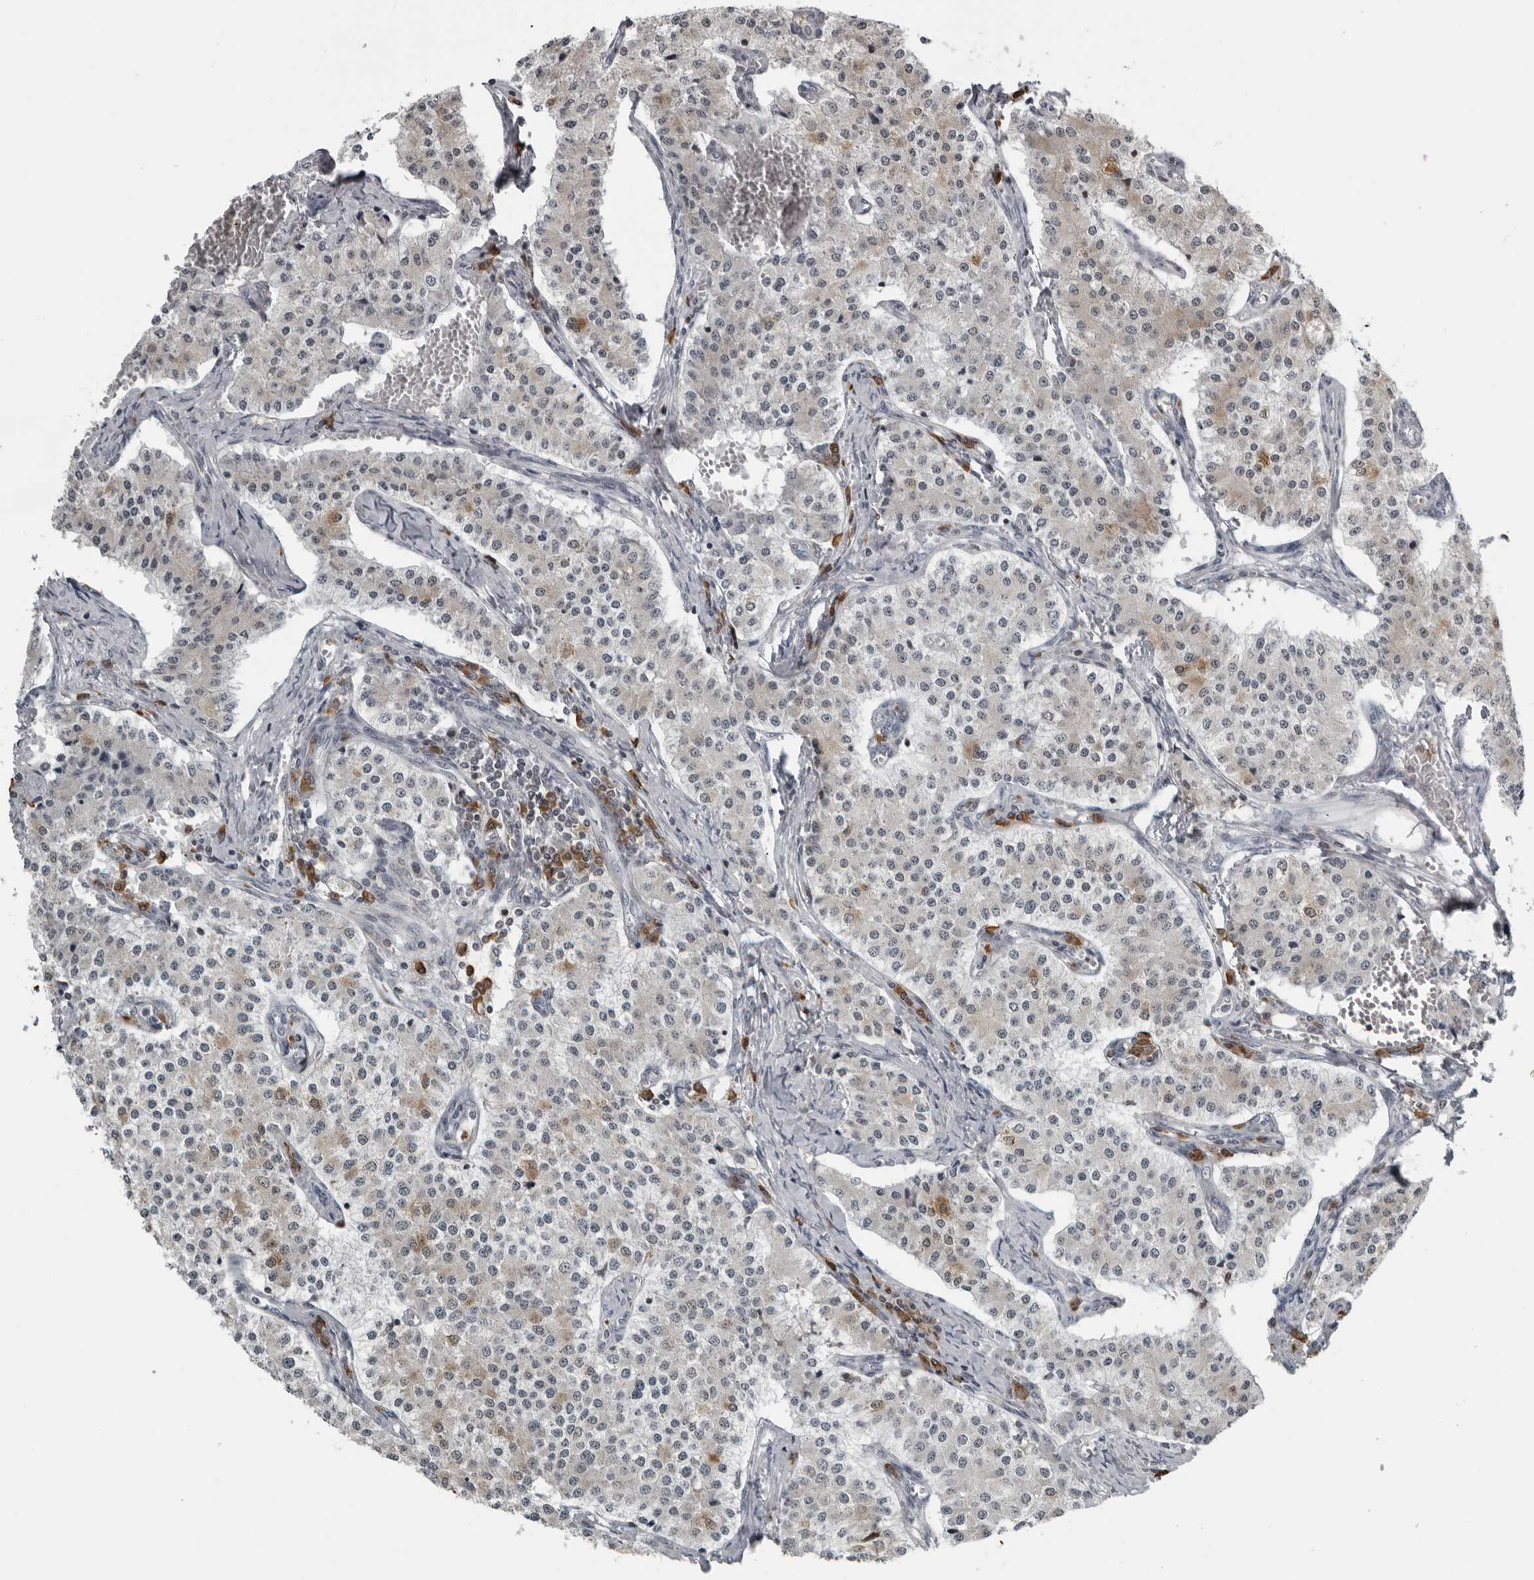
{"staining": {"intensity": "weak", "quantity": "25%-75%", "location": "cytoplasmic/membranous"}, "tissue": "carcinoid", "cell_type": "Tumor cells", "image_type": "cancer", "snomed": [{"axis": "morphology", "description": "Carcinoid, malignant, NOS"}, {"axis": "topography", "description": "Colon"}], "caption": "Carcinoid (malignant) stained with DAB (3,3'-diaminobenzidine) IHC shows low levels of weak cytoplasmic/membranous expression in about 25%-75% of tumor cells.", "gene": "RTCA", "patient": {"sex": "female", "age": 52}}